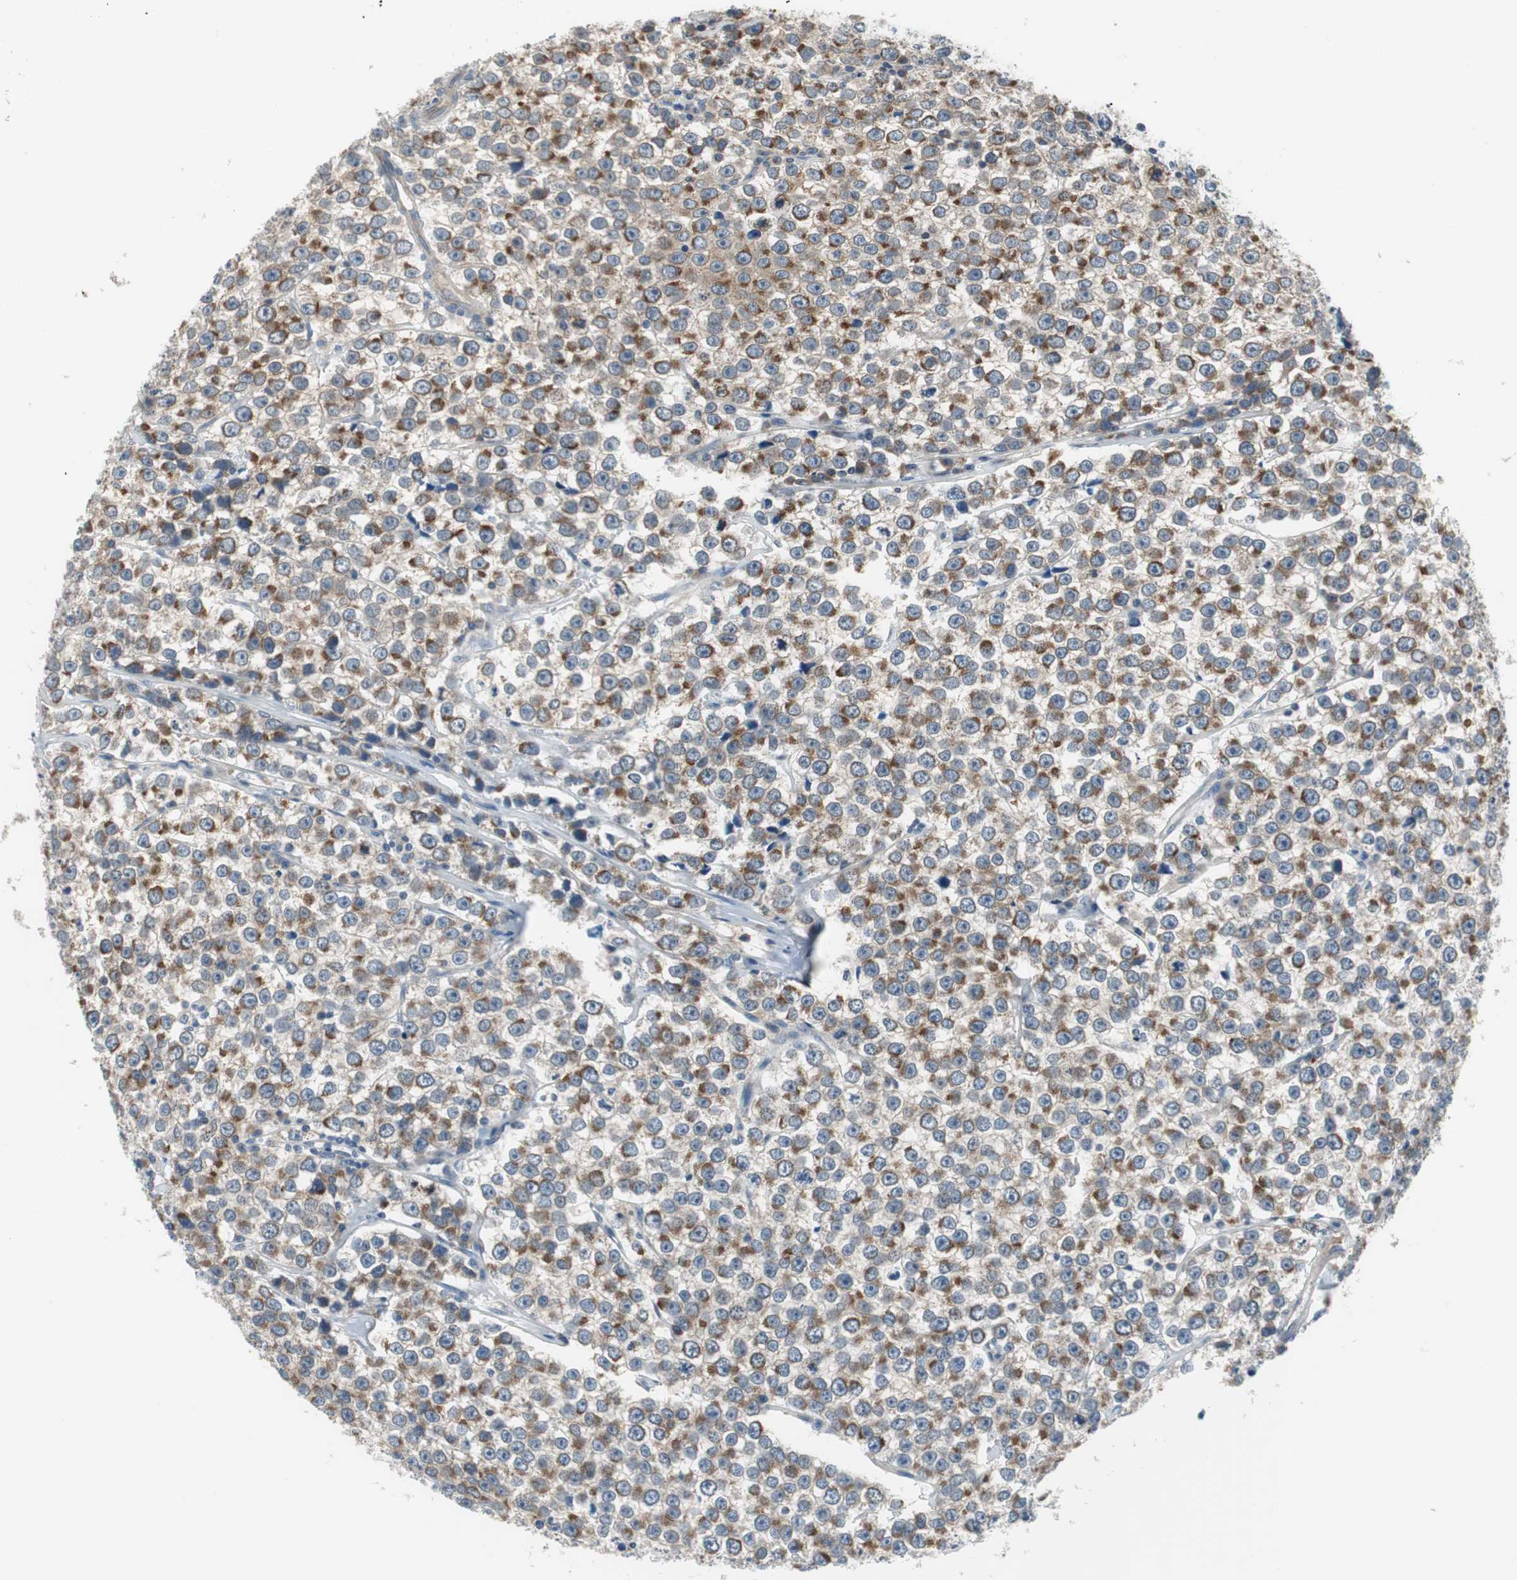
{"staining": {"intensity": "moderate", "quantity": "25%-75%", "location": "cytoplasmic/membranous"}, "tissue": "testis cancer", "cell_type": "Tumor cells", "image_type": "cancer", "snomed": [{"axis": "morphology", "description": "Seminoma, NOS"}, {"axis": "morphology", "description": "Carcinoma, Embryonal, NOS"}, {"axis": "topography", "description": "Testis"}], "caption": "Immunohistochemistry (IHC) image of human testis seminoma stained for a protein (brown), which shows medium levels of moderate cytoplasmic/membranous expression in approximately 25%-75% of tumor cells.", "gene": "PLAA", "patient": {"sex": "male", "age": 52}}